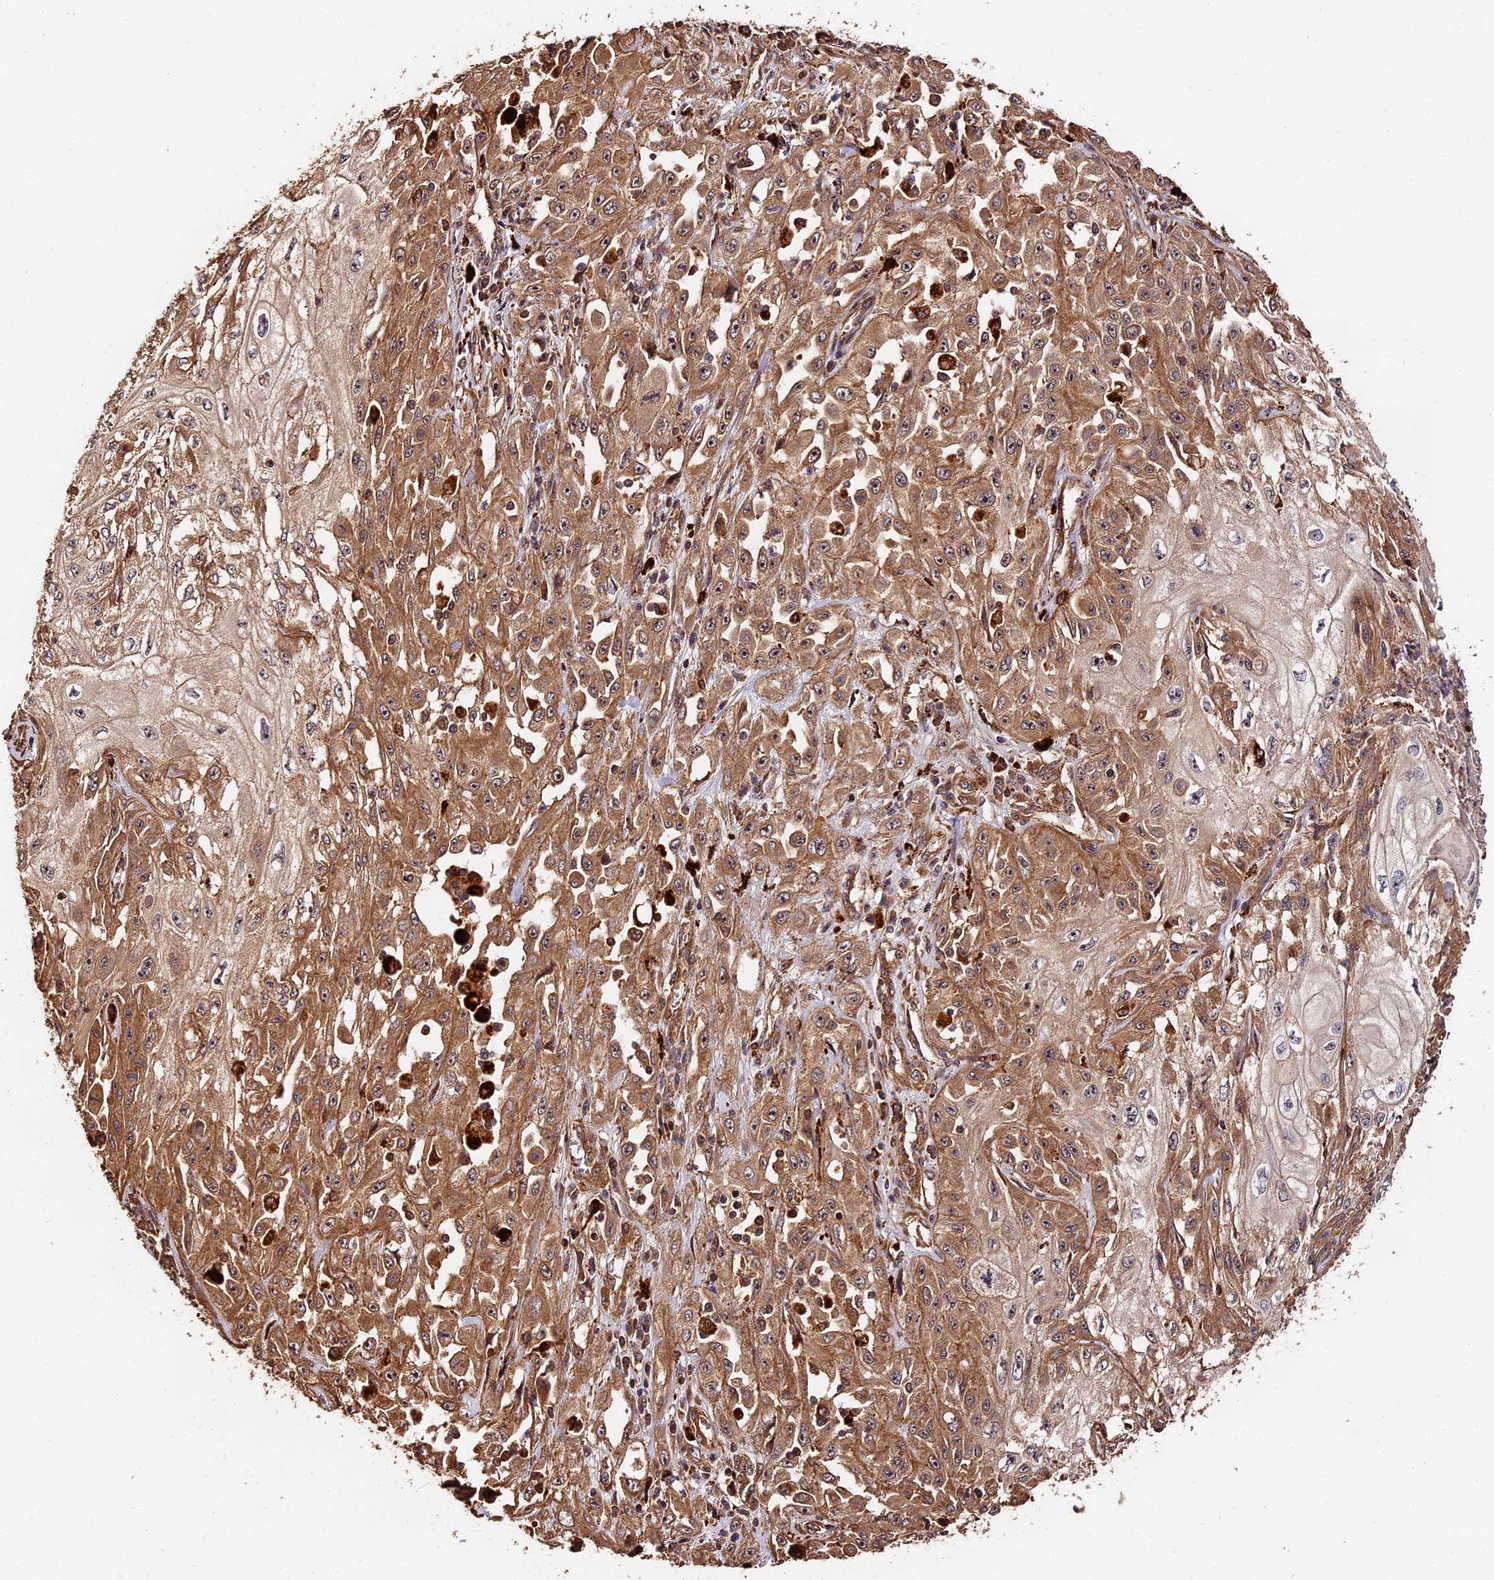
{"staining": {"intensity": "moderate", "quantity": ">75%", "location": "cytoplasmic/membranous"}, "tissue": "skin cancer", "cell_type": "Tumor cells", "image_type": "cancer", "snomed": [{"axis": "morphology", "description": "Squamous cell carcinoma, NOS"}, {"axis": "morphology", "description": "Squamous cell carcinoma, metastatic, NOS"}, {"axis": "topography", "description": "Skin"}, {"axis": "topography", "description": "Lymph node"}], "caption": "Immunohistochemistry (DAB) staining of metastatic squamous cell carcinoma (skin) displays moderate cytoplasmic/membranous protein expression in approximately >75% of tumor cells. (DAB (3,3'-diaminobenzidine) IHC, brown staining for protein, blue staining for nuclei).", "gene": "MMP15", "patient": {"sex": "male", "age": 75}}